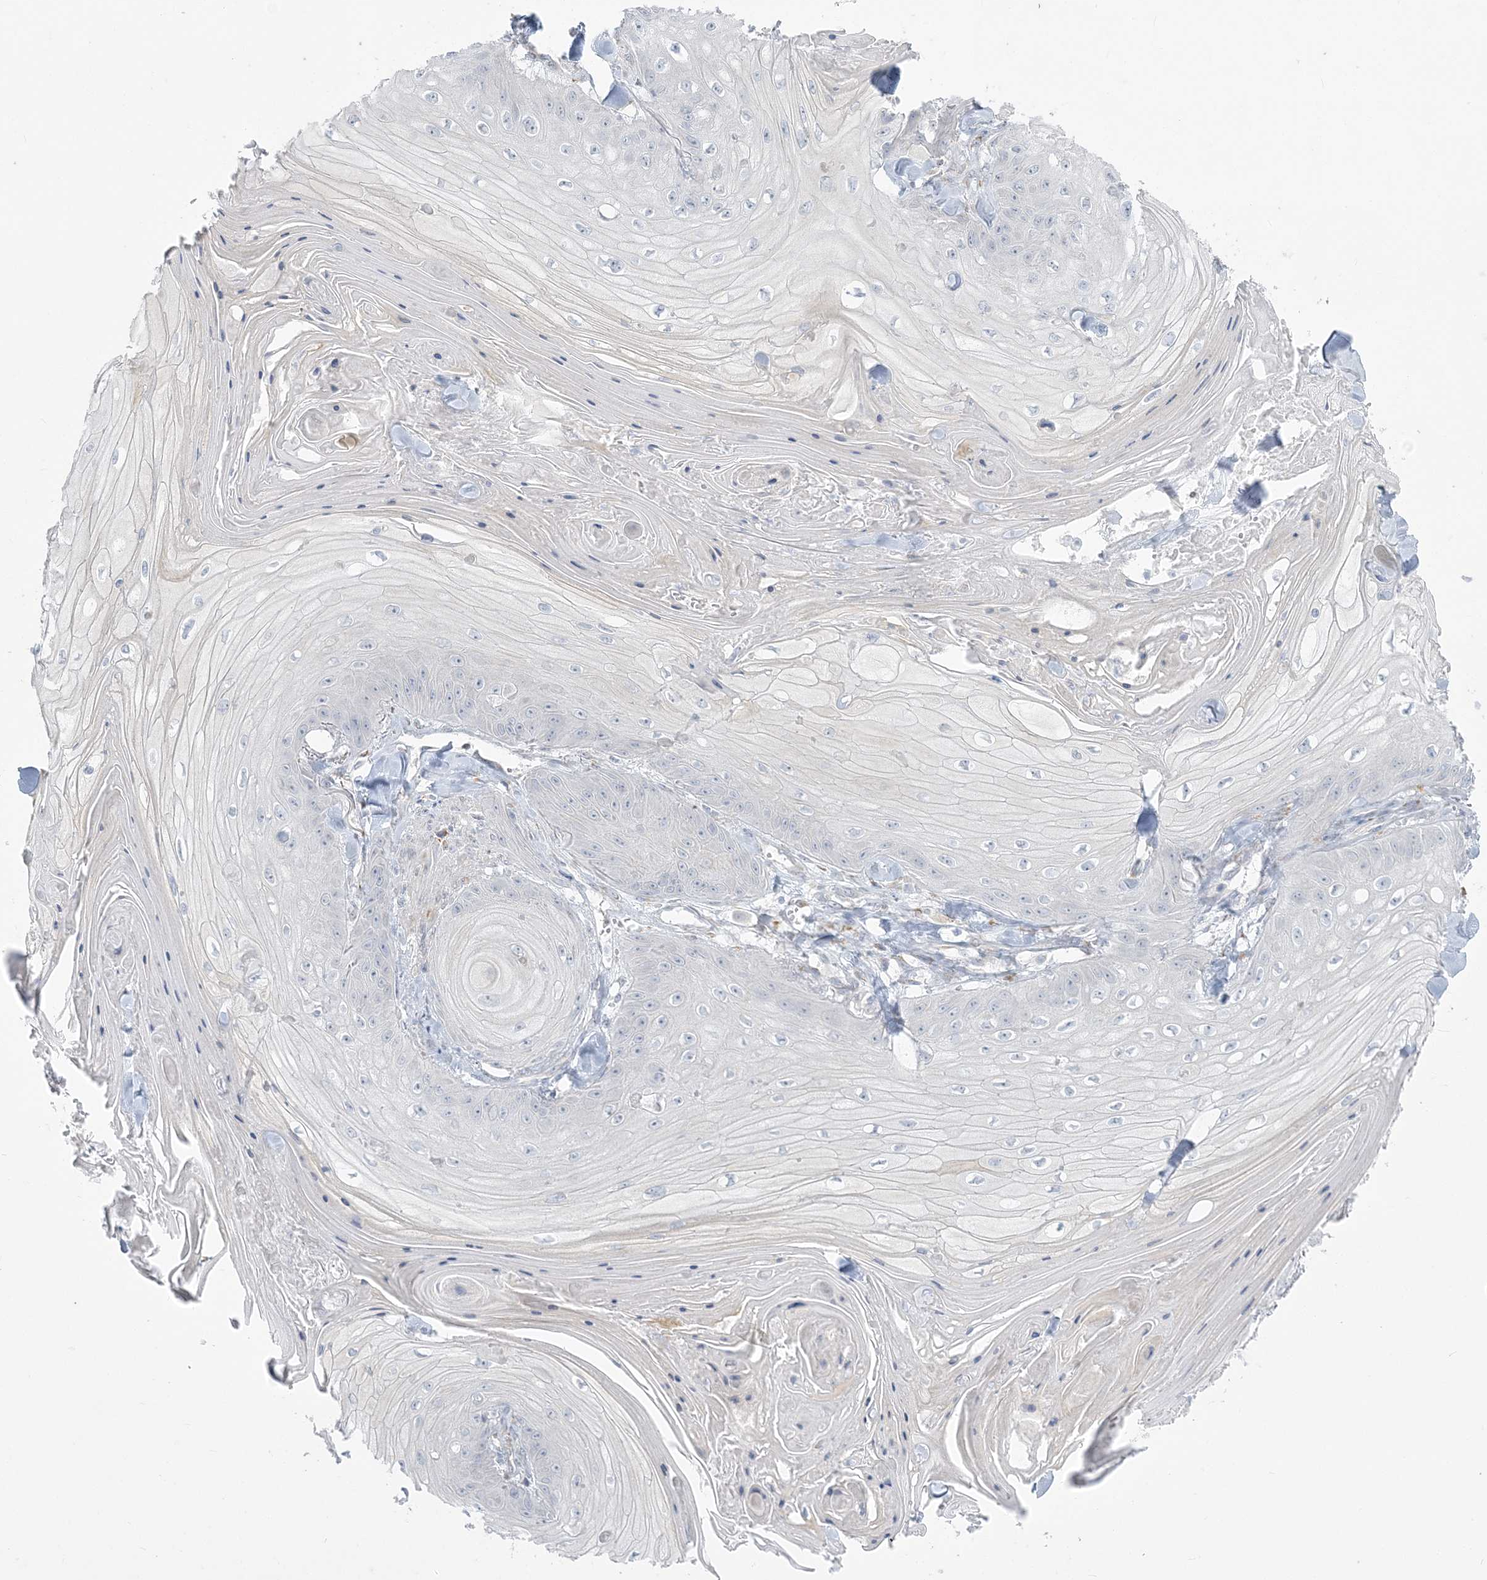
{"staining": {"intensity": "negative", "quantity": "none", "location": "none"}, "tissue": "skin cancer", "cell_type": "Tumor cells", "image_type": "cancer", "snomed": [{"axis": "morphology", "description": "Squamous cell carcinoma, NOS"}, {"axis": "topography", "description": "Skin"}], "caption": "Skin squamous cell carcinoma was stained to show a protein in brown. There is no significant staining in tumor cells. (IHC, brightfield microscopy, high magnification).", "gene": "ZC3H6", "patient": {"sex": "male", "age": 74}}